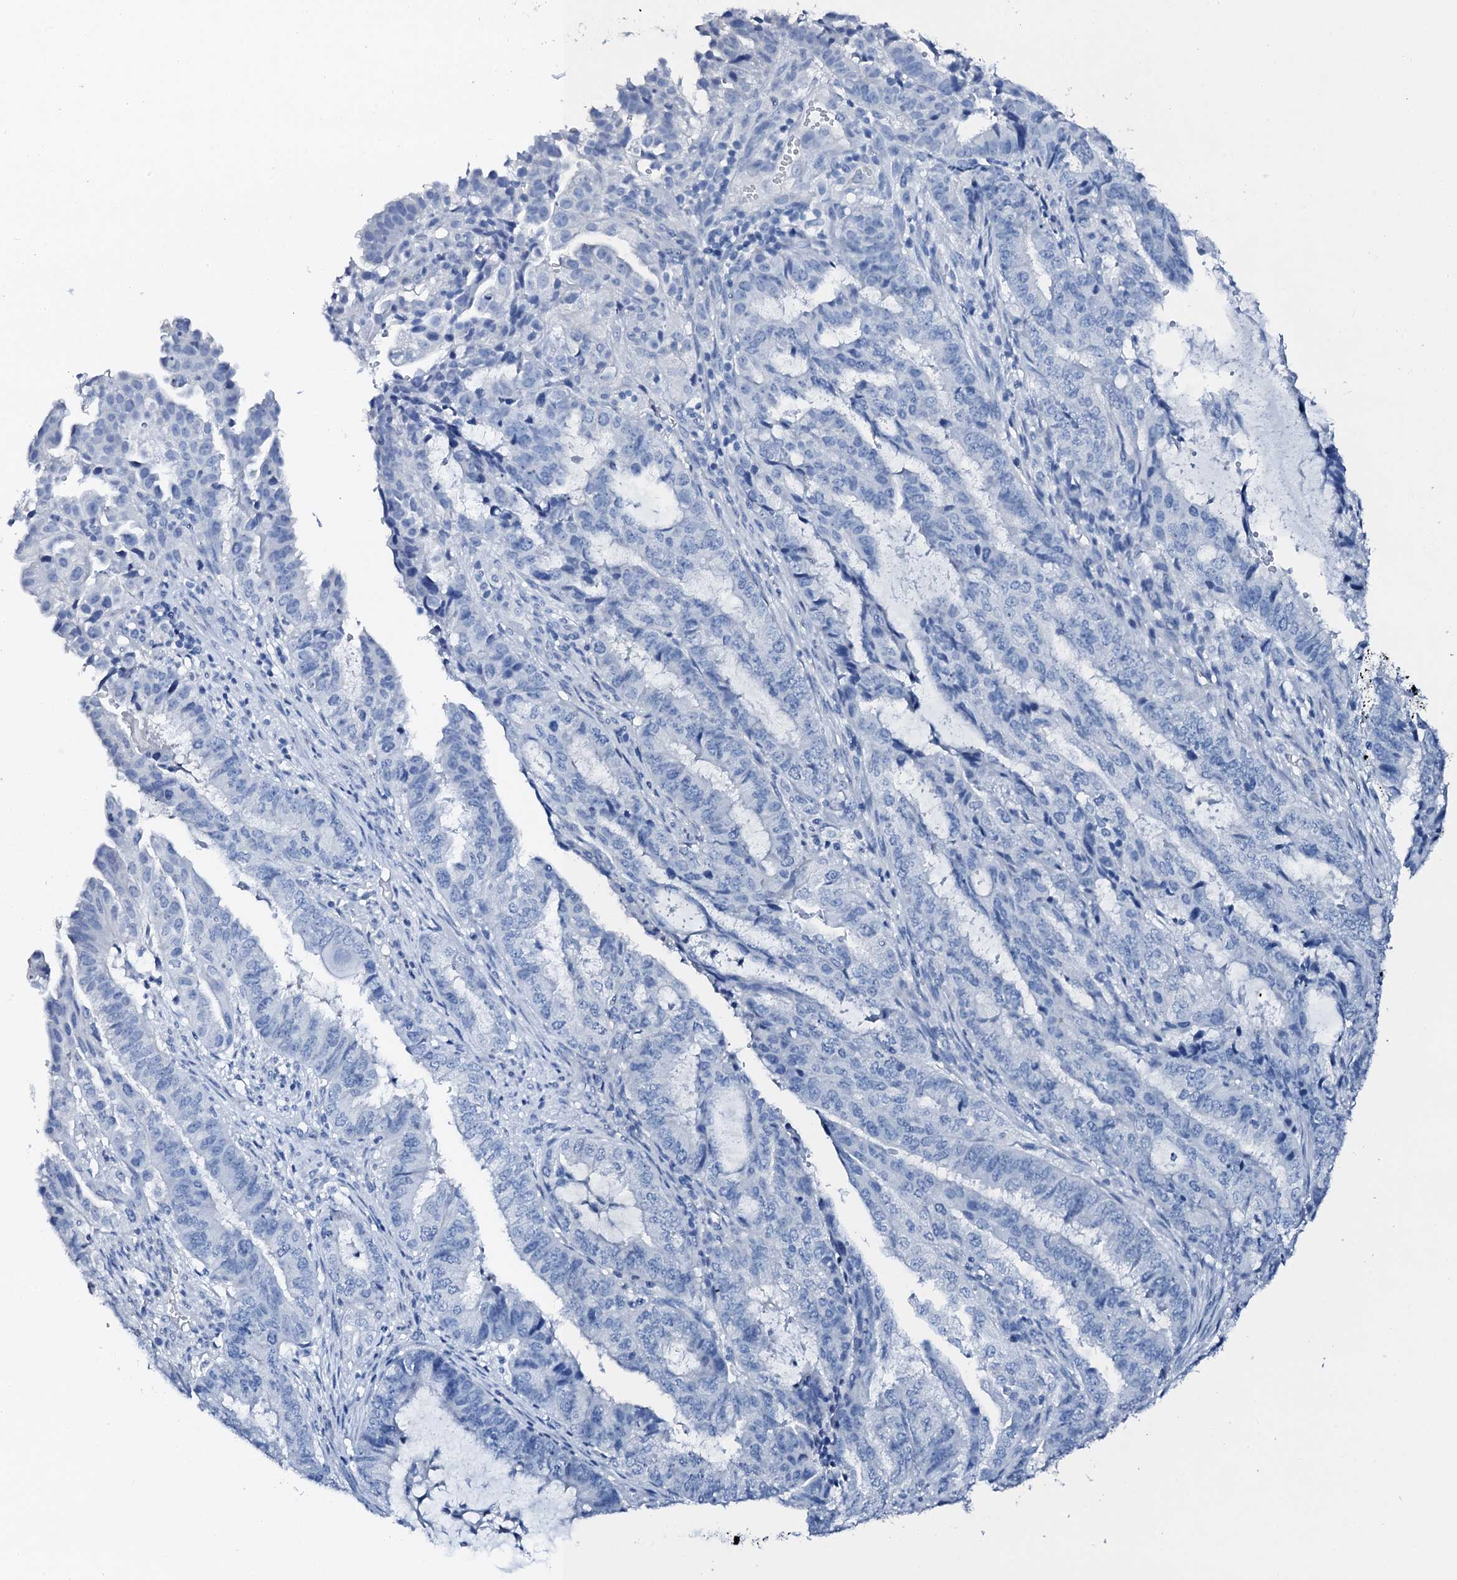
{"staining": {"intensity": "negative", "quantity": "none", "location": "none"}, "tissue": "endometrial cancer", "cell_type": "Tumor cells", "image_type": "cancer", "snomed": [{"axis": "morphology", "description": "Adenocarcinoma, NOS"}, {"axis": "topography", "description": "Endometrium"}], "caption": "IHC of endometrial cancer (adenocarcinoma) demonstrates no staining in tumor cells.", "gene": "PTH", "patient": {"sex": "female", "age": 51}}